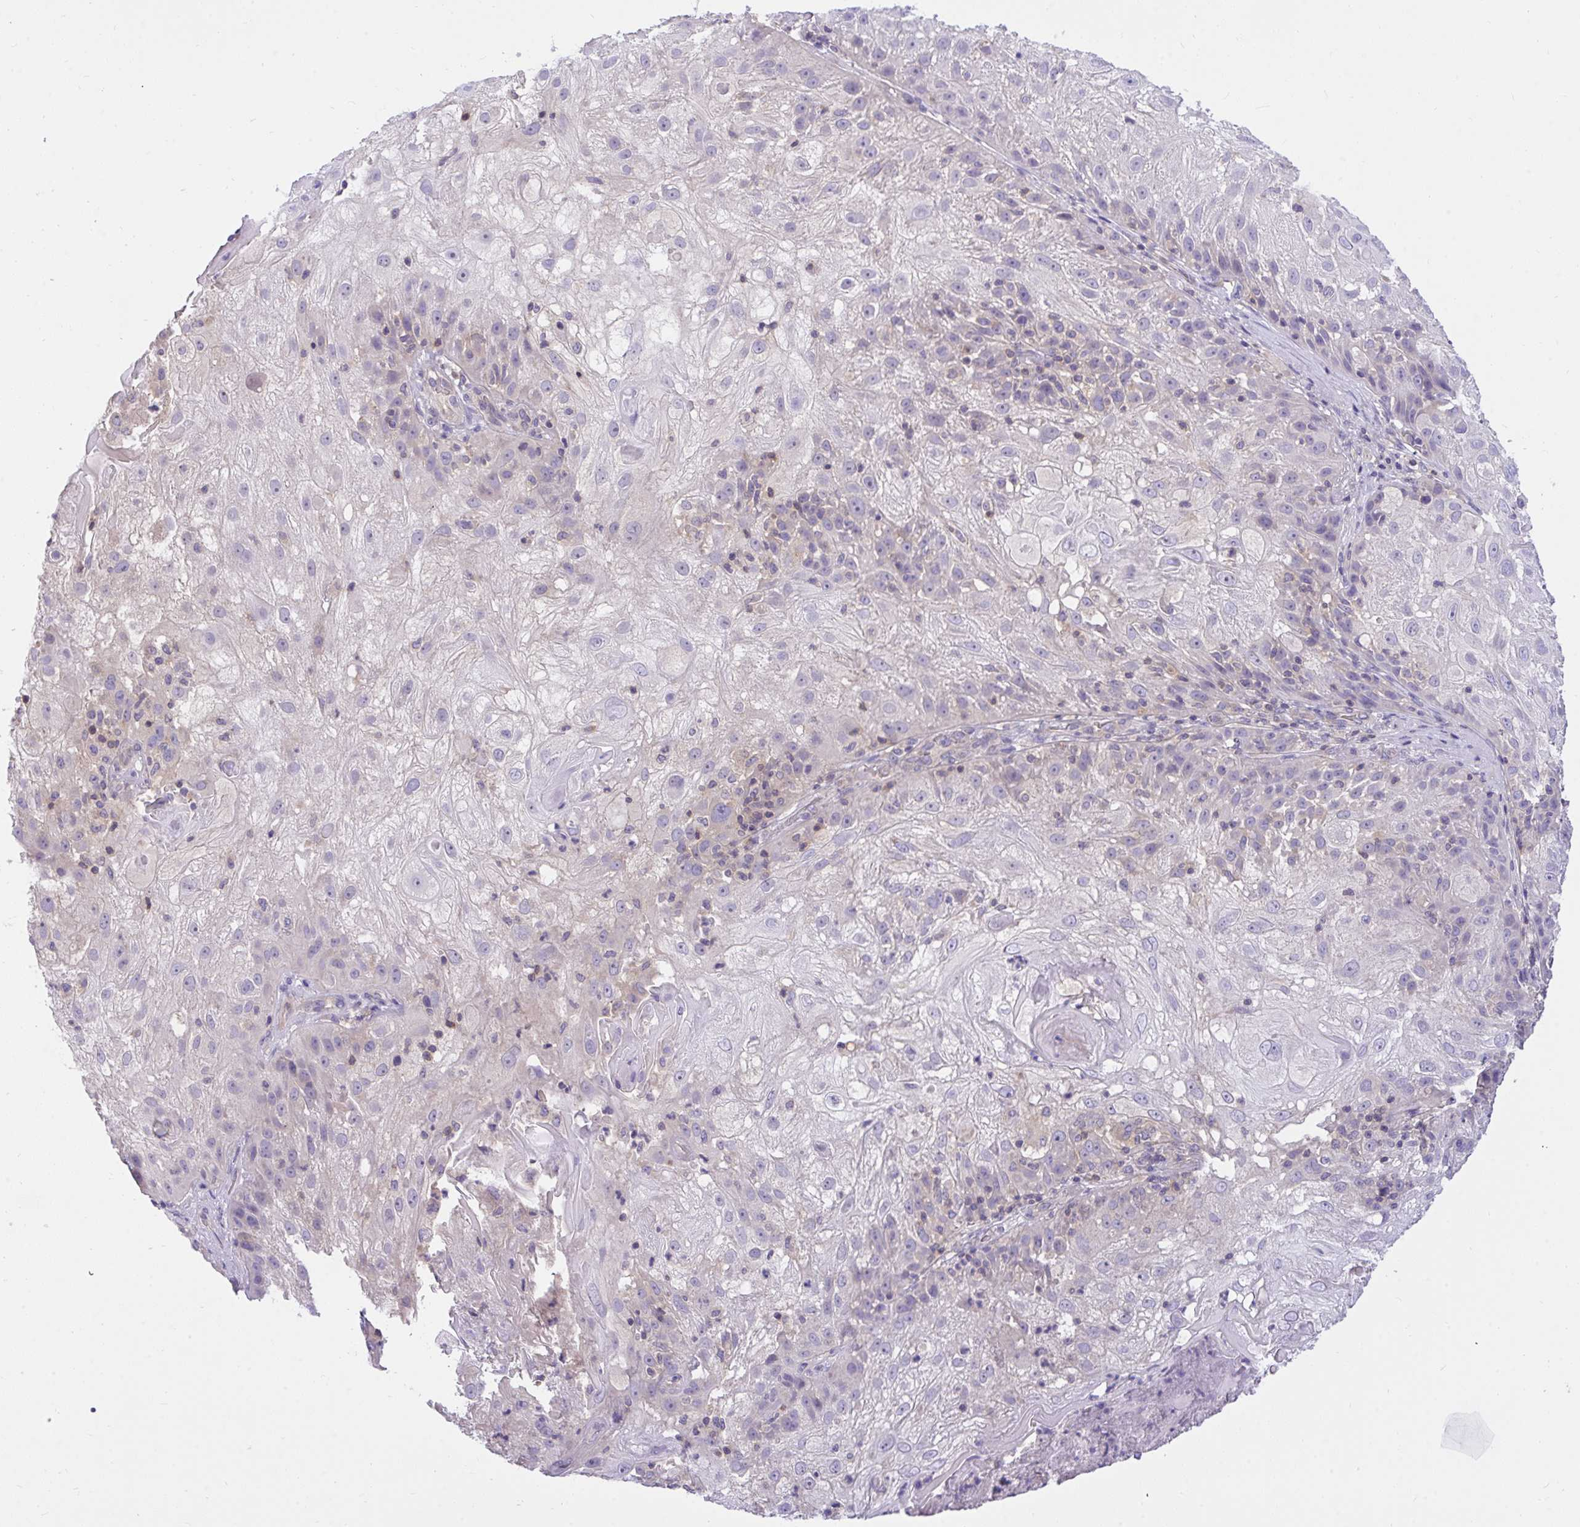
{"staining": {"intensity": "negative", "quantity": "none", "location": "none"}, "tissue": "skin cancer", "cell_type": "Tumor cells", "image_type": "cancer", "snomed": [{"axis": "morphology", "description": "Normal tissue, NOS"}, {"axis": "morphology", "description": "Squamous cell carcinoma, NOS"}, {"axis": "topography", "description": "Skin"}], "caption": "Immunohistochemistry (IHC) micrograph of neoplastic tissue: human squamous cell carcinoma (skin) stained with DAB (3,3'-diaminobenzidine) demonstrates no significant protein staining in tumor cells.", "gene": "TLN2", "patient": {"sex": "female", "age": 83}}